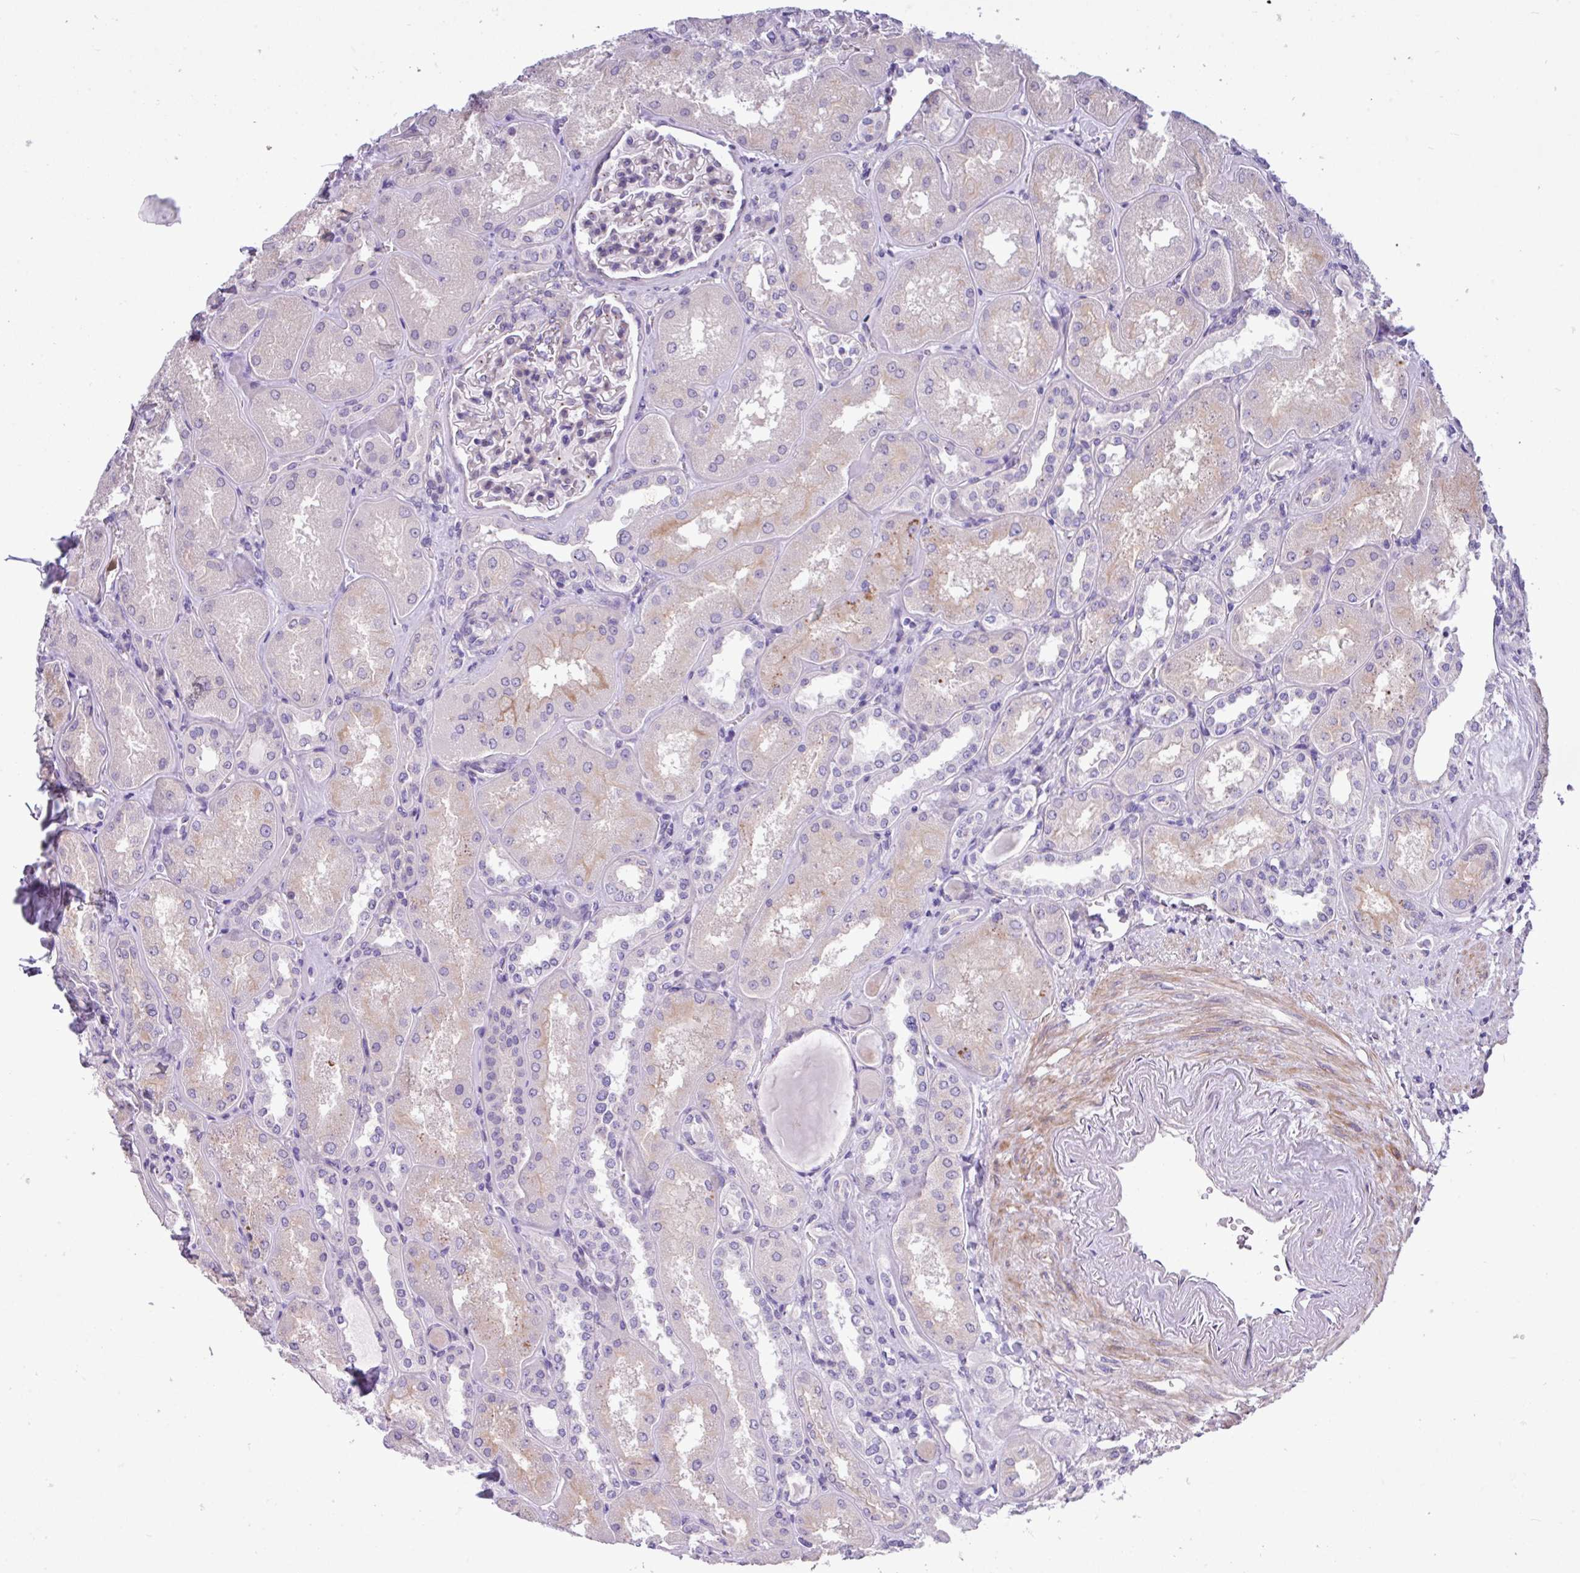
{"staining": {"intensity": "negative", "quantity": "none", "location": "none"}, "tissue": "kidney", "cell_type": "Cells in glomeruli", "image_type": "normal", "snomed": [{"axis": "morphology", "description": "Normal tissue, NOS"}, {"axis": "topography", "description": "Kidney"}], "caption": "Immunohistochemical staining of normal kidney displays no significant positivity in cells in glomeruli.", "gene": "SPINK8", "patient": {"sex": "male", "age": 61}}